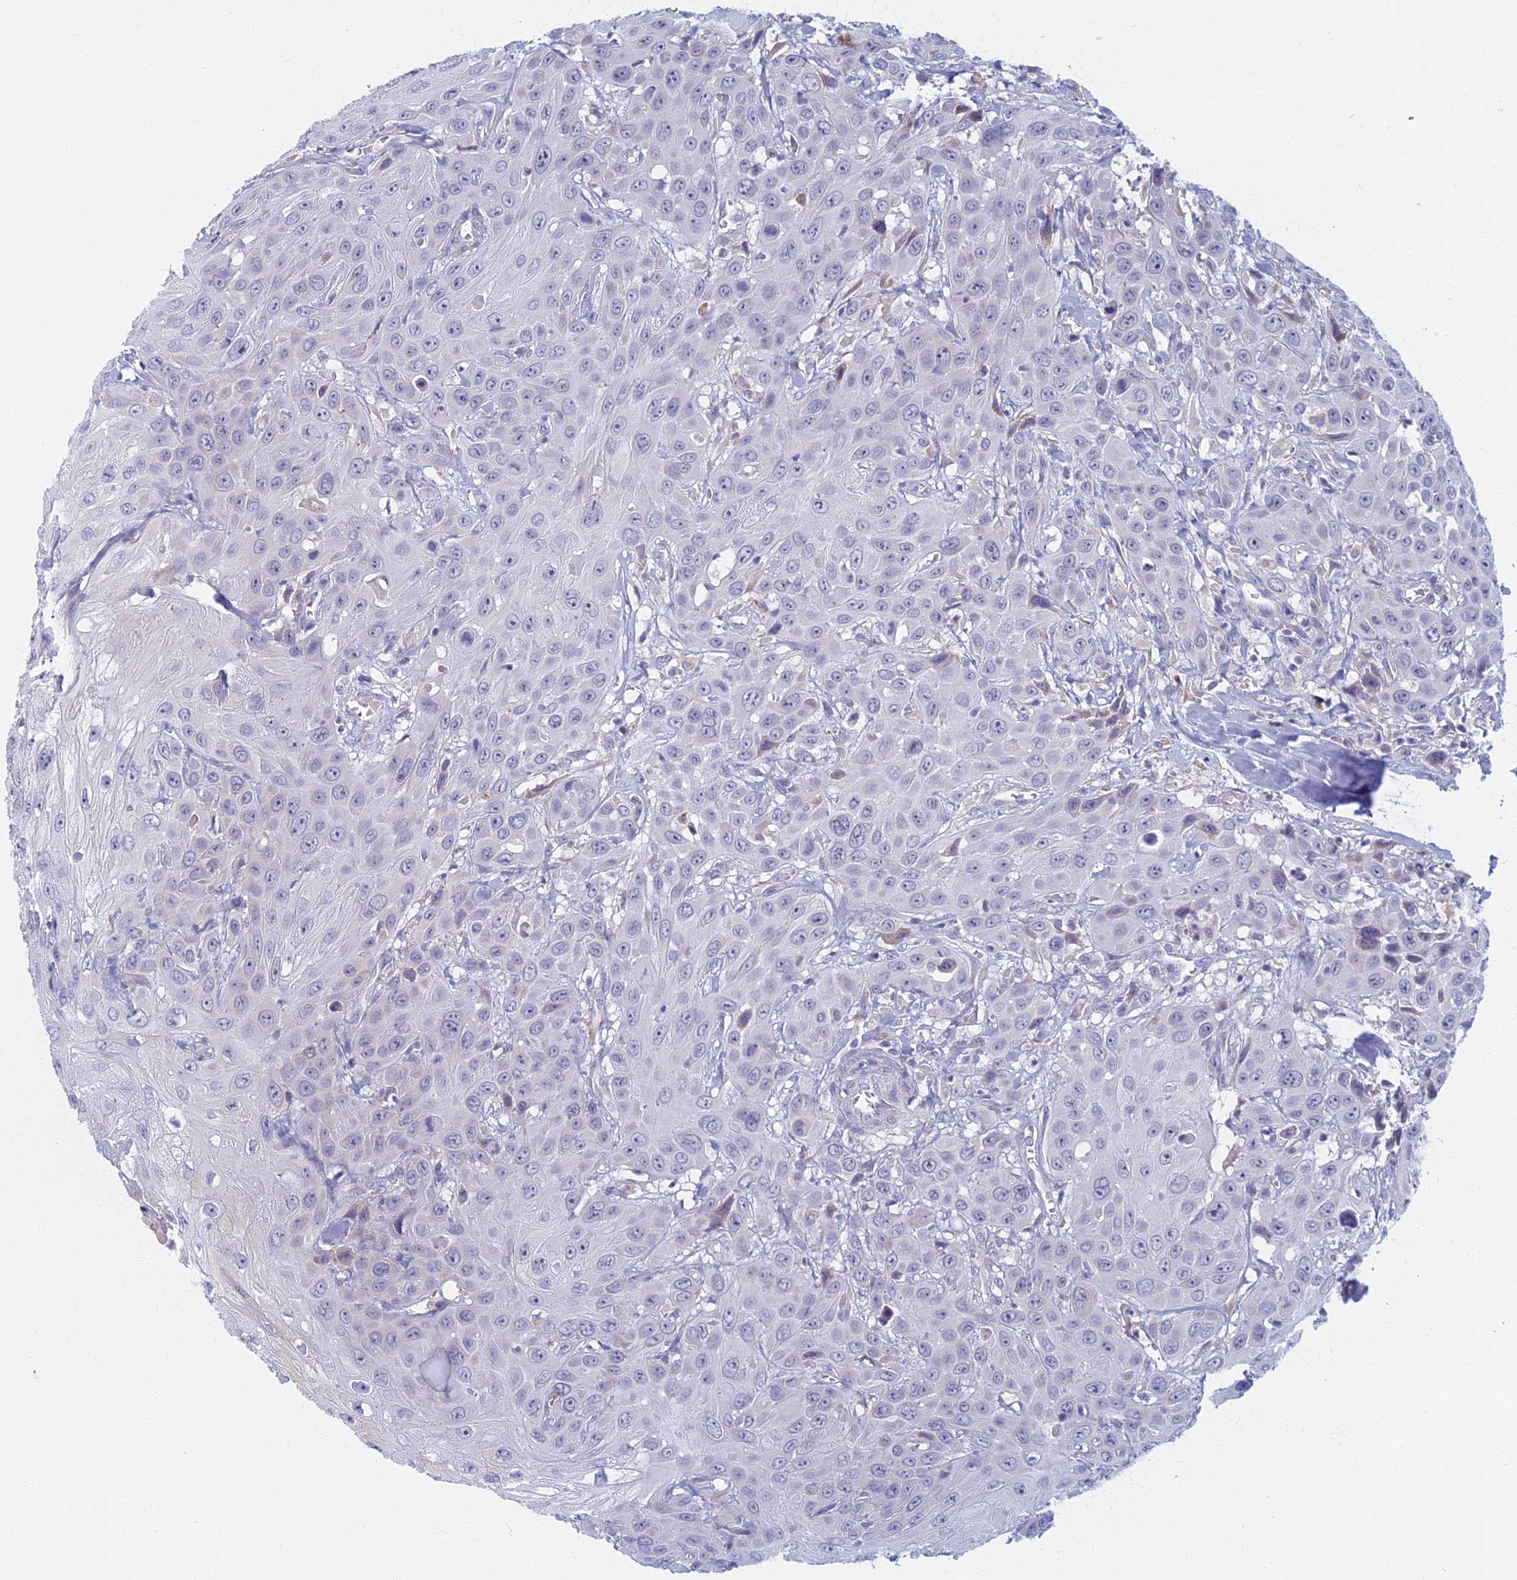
{"staining": {"intensity": "negative", "quantity": "none", "location": "none"}, "tissue": "head and neck cancer", "cell_type": "Tumor cells", "image_type": "cancer", "snomed": [{"axis": "morphology", "description": "Squamous cell carcinoma, NOS"}, {"axis": "topography", "description": "Head-Neck"}], "caption": "Protein analysis of head and neck cancer (squamous cell carcinoma) exhibits no significant positivity in tumor cells.", "gene": "DDX51", "patient": {"sex": "male", "age": 81}}